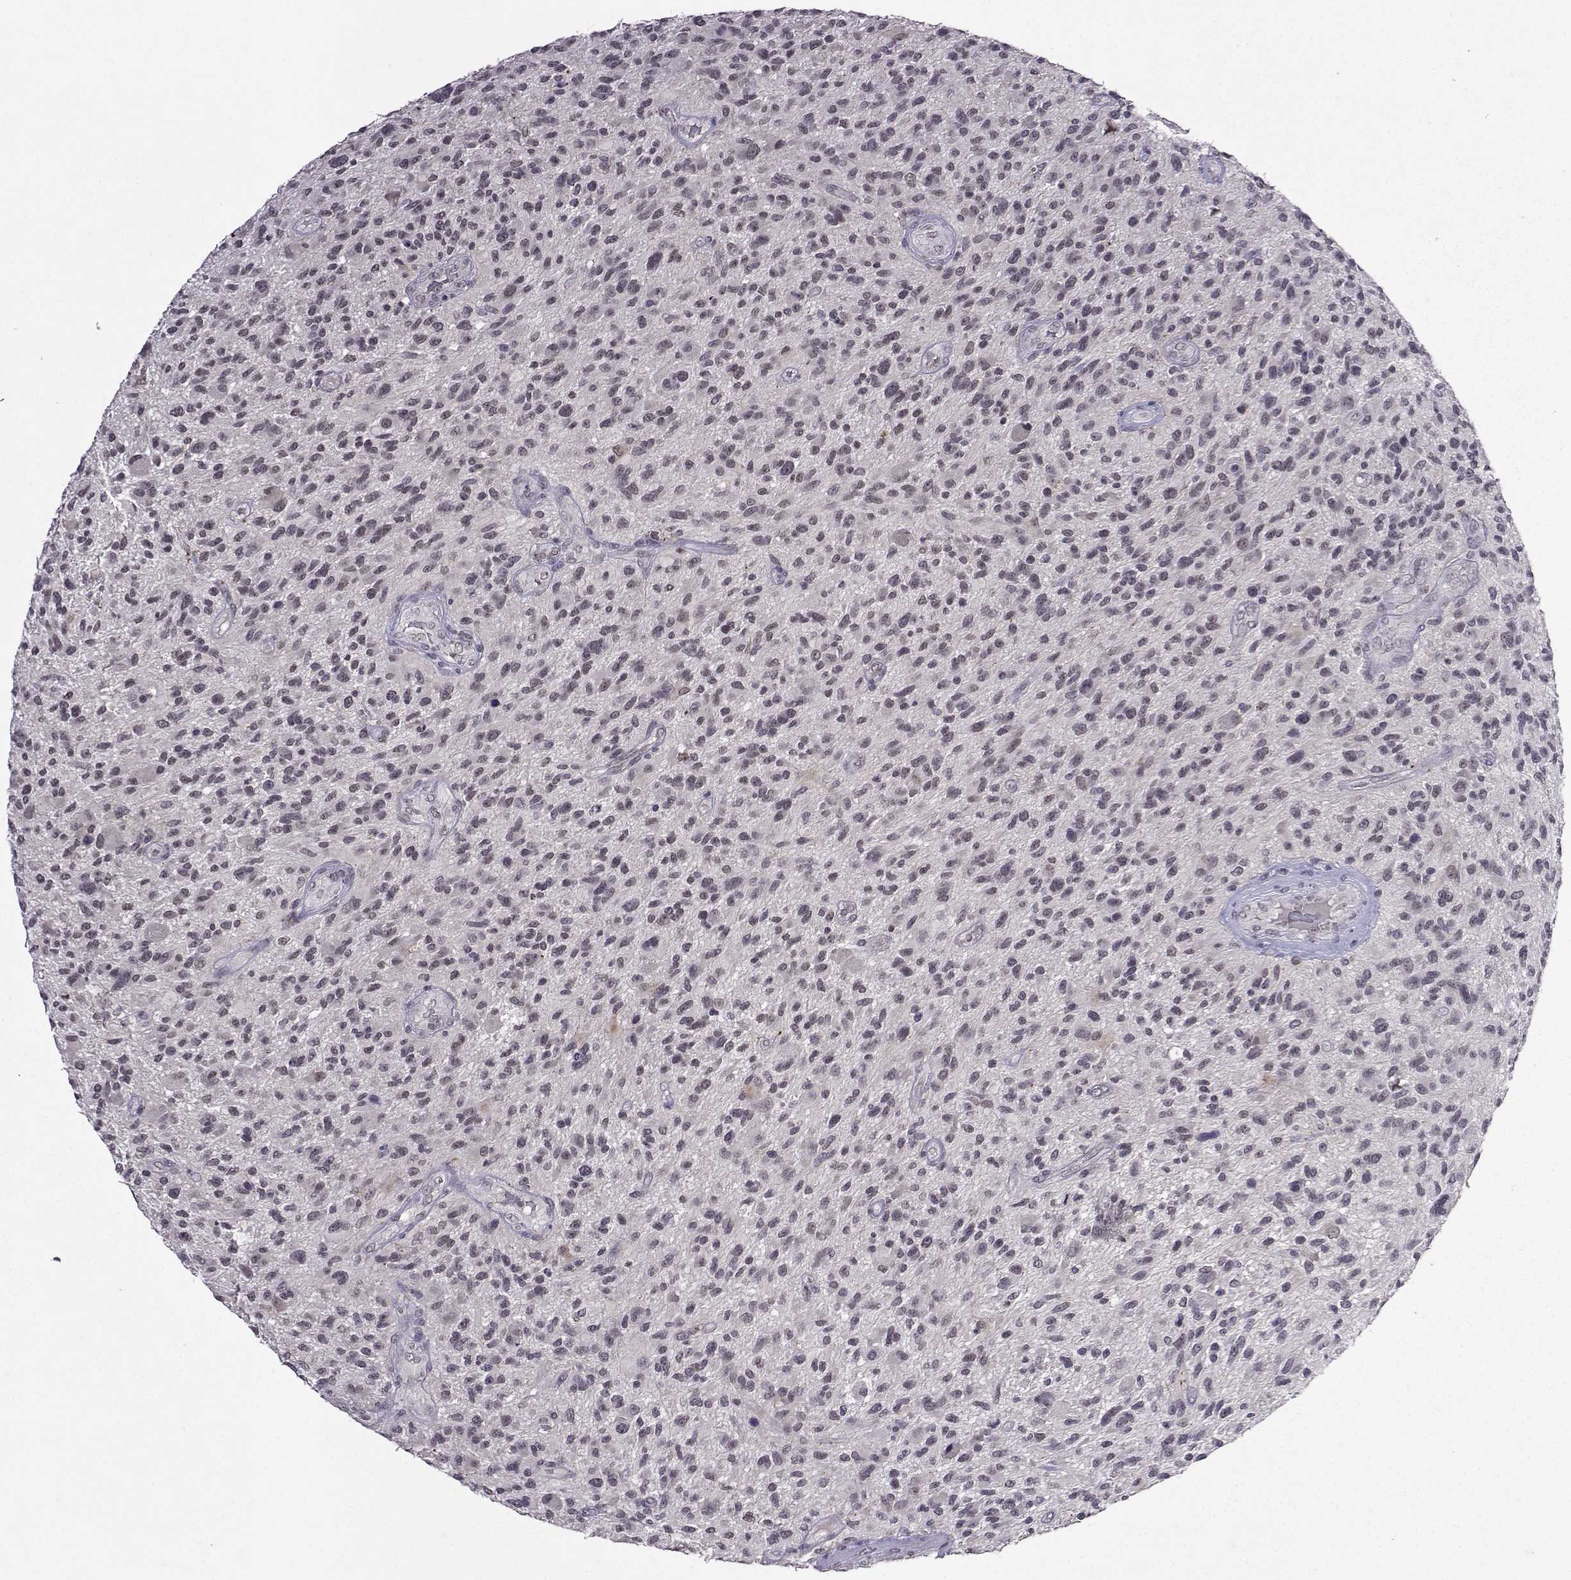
{"staining": {"intensity": "negative", "quantity": "none", "location": "none"}, "tissue": "glioma", "cell_type": "Tumor cells", "image_type": "cancer", "snomed": [{"axis": "morphology", "description": "Glioma, malignant, High grade"}, {"axis": "topography", "description": "Brain"}], "caption": "IHC photomicrograph of high-grade glioma (malignant) stained for a protein (brown), which demonstrates no staining in tumor cells.", "gene": "CCL28", "patient": {"sex": "male", "age": 47}}